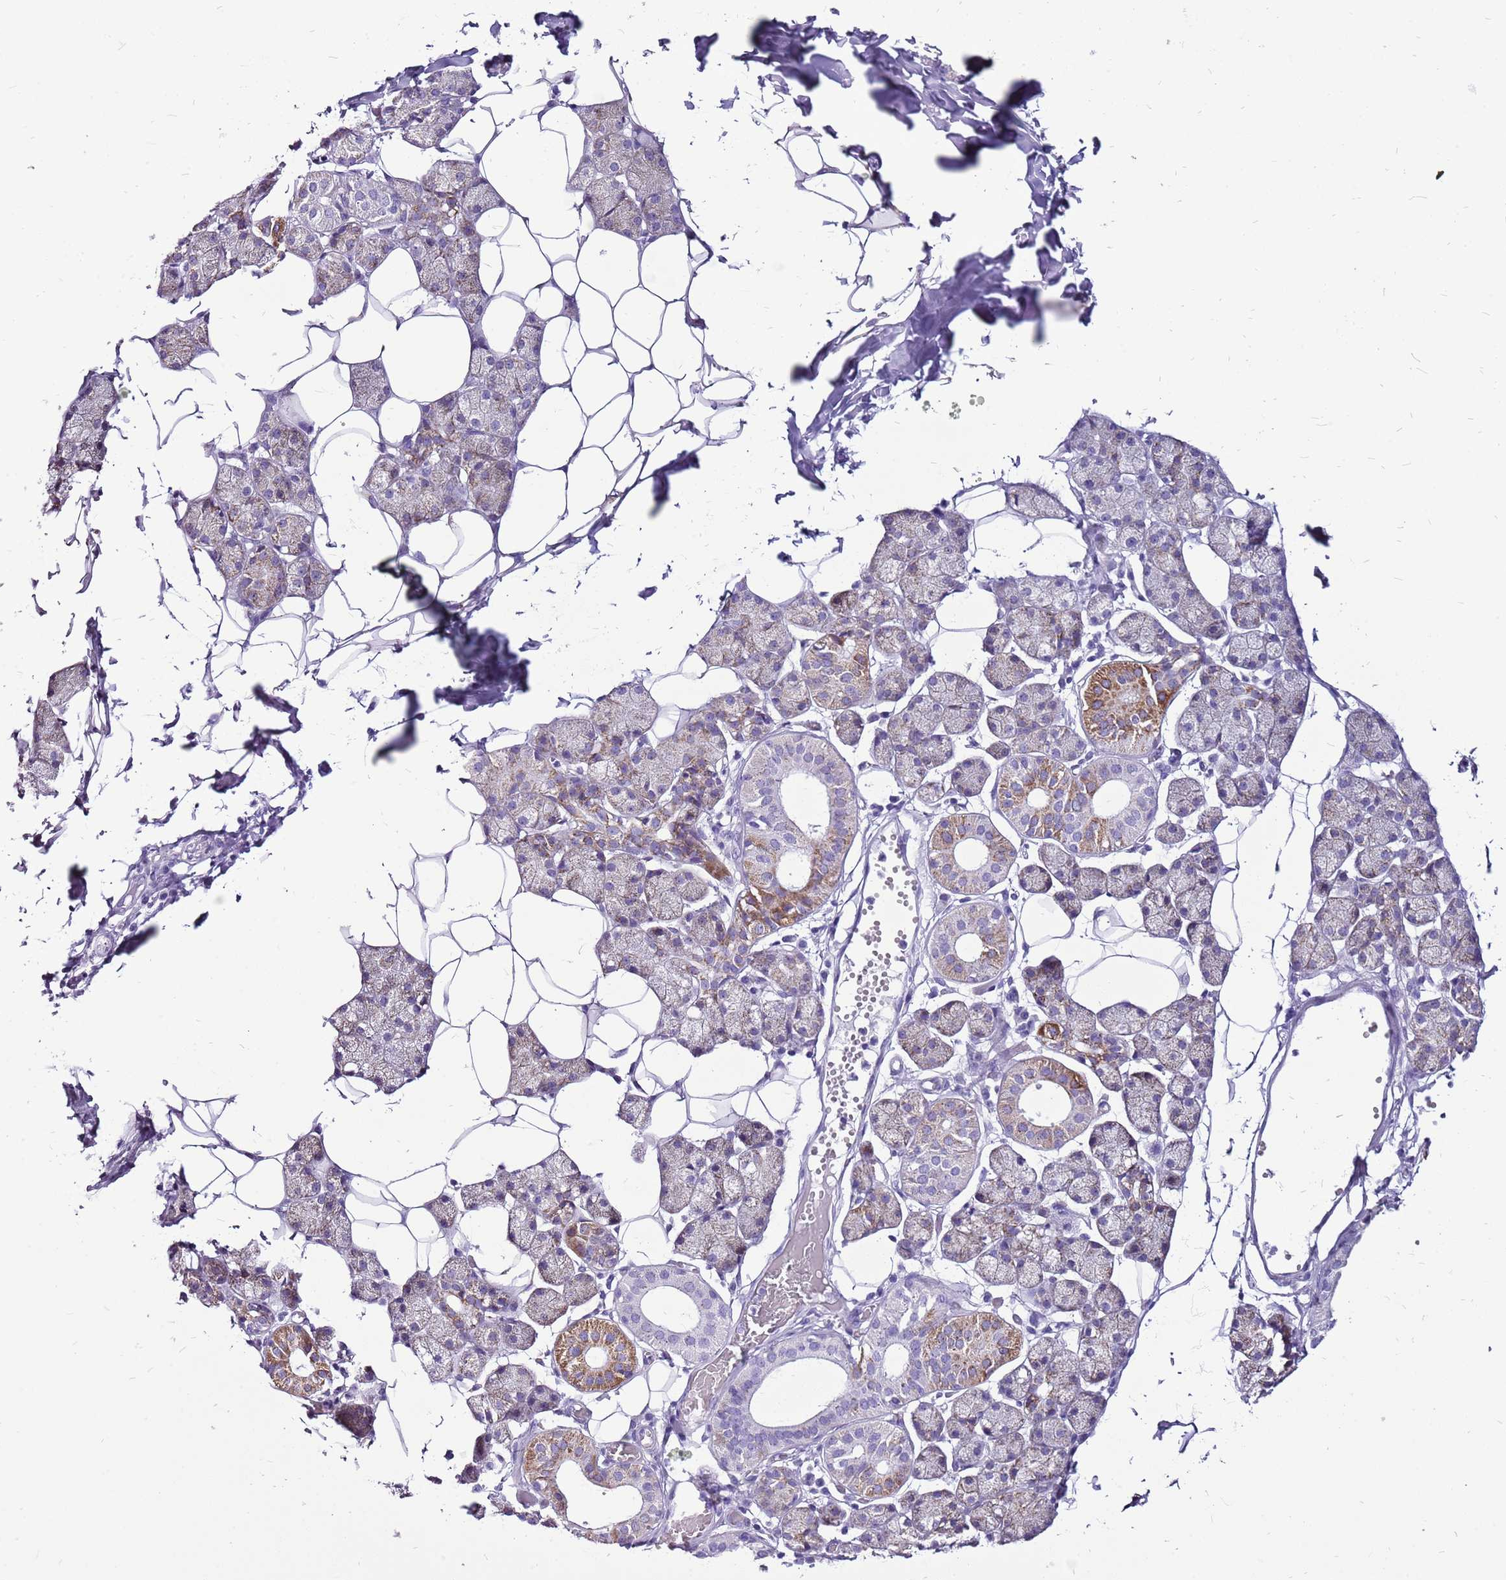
{"staining": {"intensity": "moderate", "quantity": "<25%", "location": "cytoplasmic/membranous"}, "tissue": "salivary gland", "cell_type": "Glandular cells", "image_type": "normal", "snomed": [{"axis": "morphology", "description": "Normal tissue, NOS"}, {"axis": "topography", "description": "Salivary gland"}], "caption": "Glandular cells exhibit moderate cytoplasmic/membranous staining in approximately <25% of cells in benign salivary gland.", "gene": "ACSS3", "patient": {"sex": "female", "age": 33}}